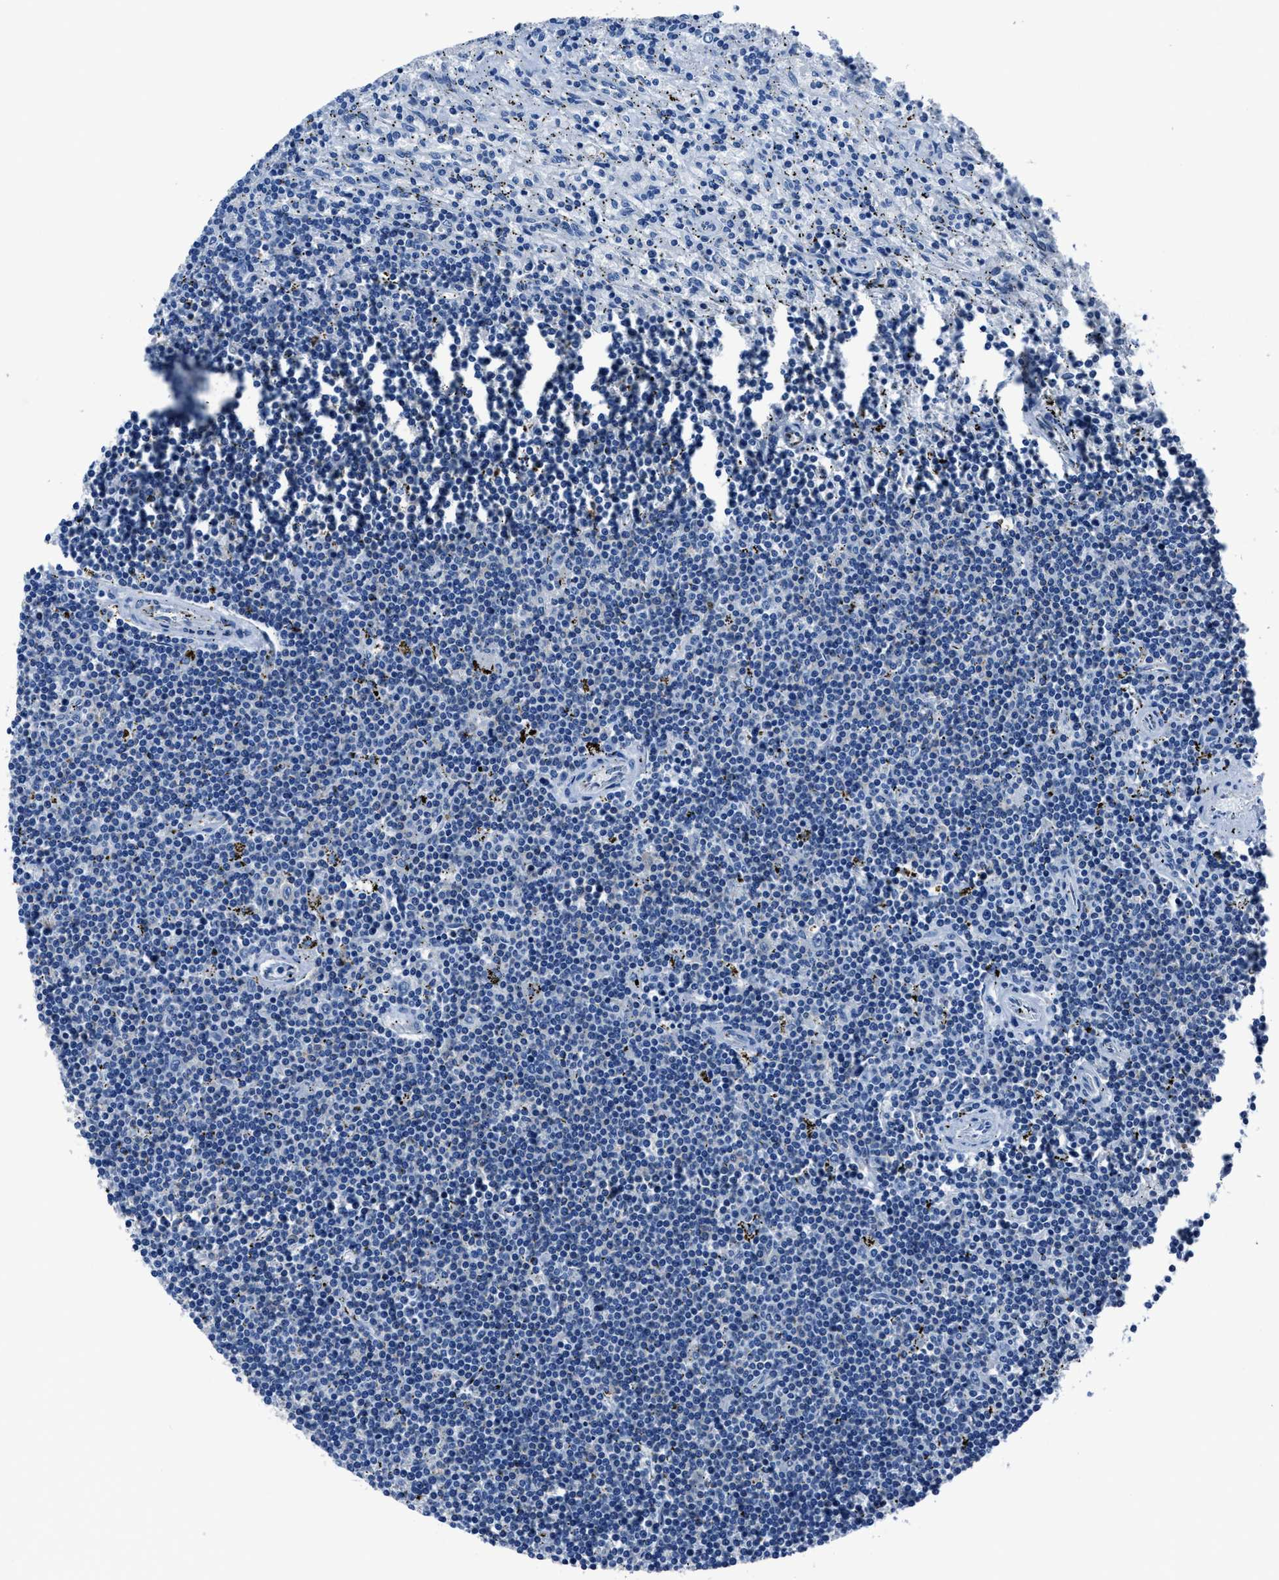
{"staining": {"intensity": "negative", "quantity": "none", "location": "none"}, "tissue": "lymphoma", "cell_type": "Tumor cells", "image_type": "cancer", "snomed": [{"axis": "morphology", "description": "Malignant lymphoma, non-Hodgkin's type, Low grade"}, {"axis": "topography", "description": "Spleen"}], "caption": "Low-grade malignant lymphoma, non-Hodgkin's type was stained to show a protein in brown. There is no significant expression in tumor cells.", "gene": "LMO7", "patient": {"sex": "male", "age": 76}}